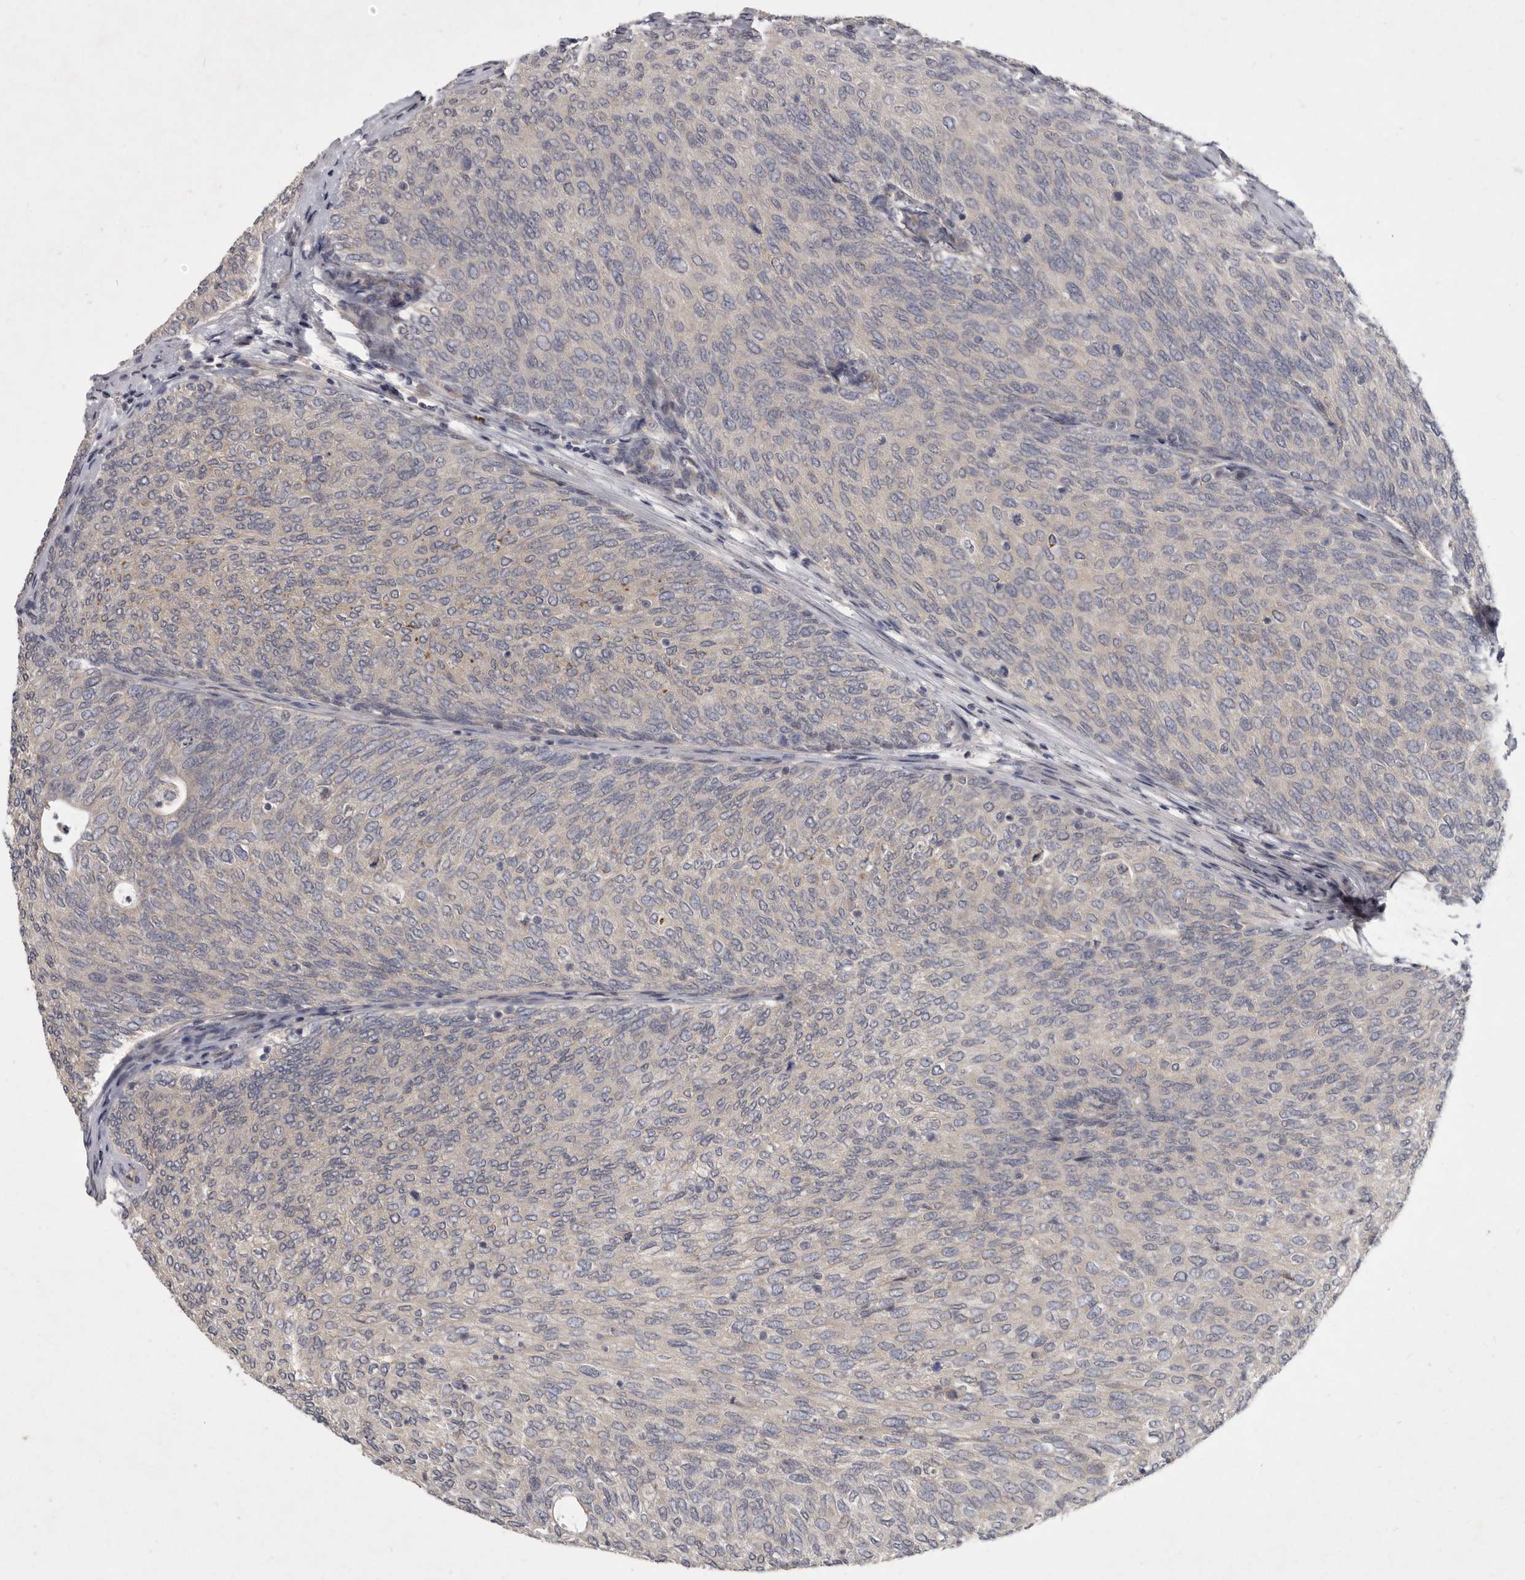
{"staining": {"intensity": "negative", "quantity": "none", "location": "none"}, "tissue": "urothelial cancer", "cell_type": "Tumor cells", "image_type": "cancer", "snomed": [{"axis": "morphology", "description": "Urothelial carcinoma, Low grade"}, {"axis": "topography", "description": "Urinary bladder"}], "caption": "A histopathology image of human urothelial cancer is negative for staining in tumor cells. (DAB immunohistochemistry visualized using brightfield microscopy, high magnification).", "gene": "SLC22A1", "patient": {"sex": "female", "age": 79}}